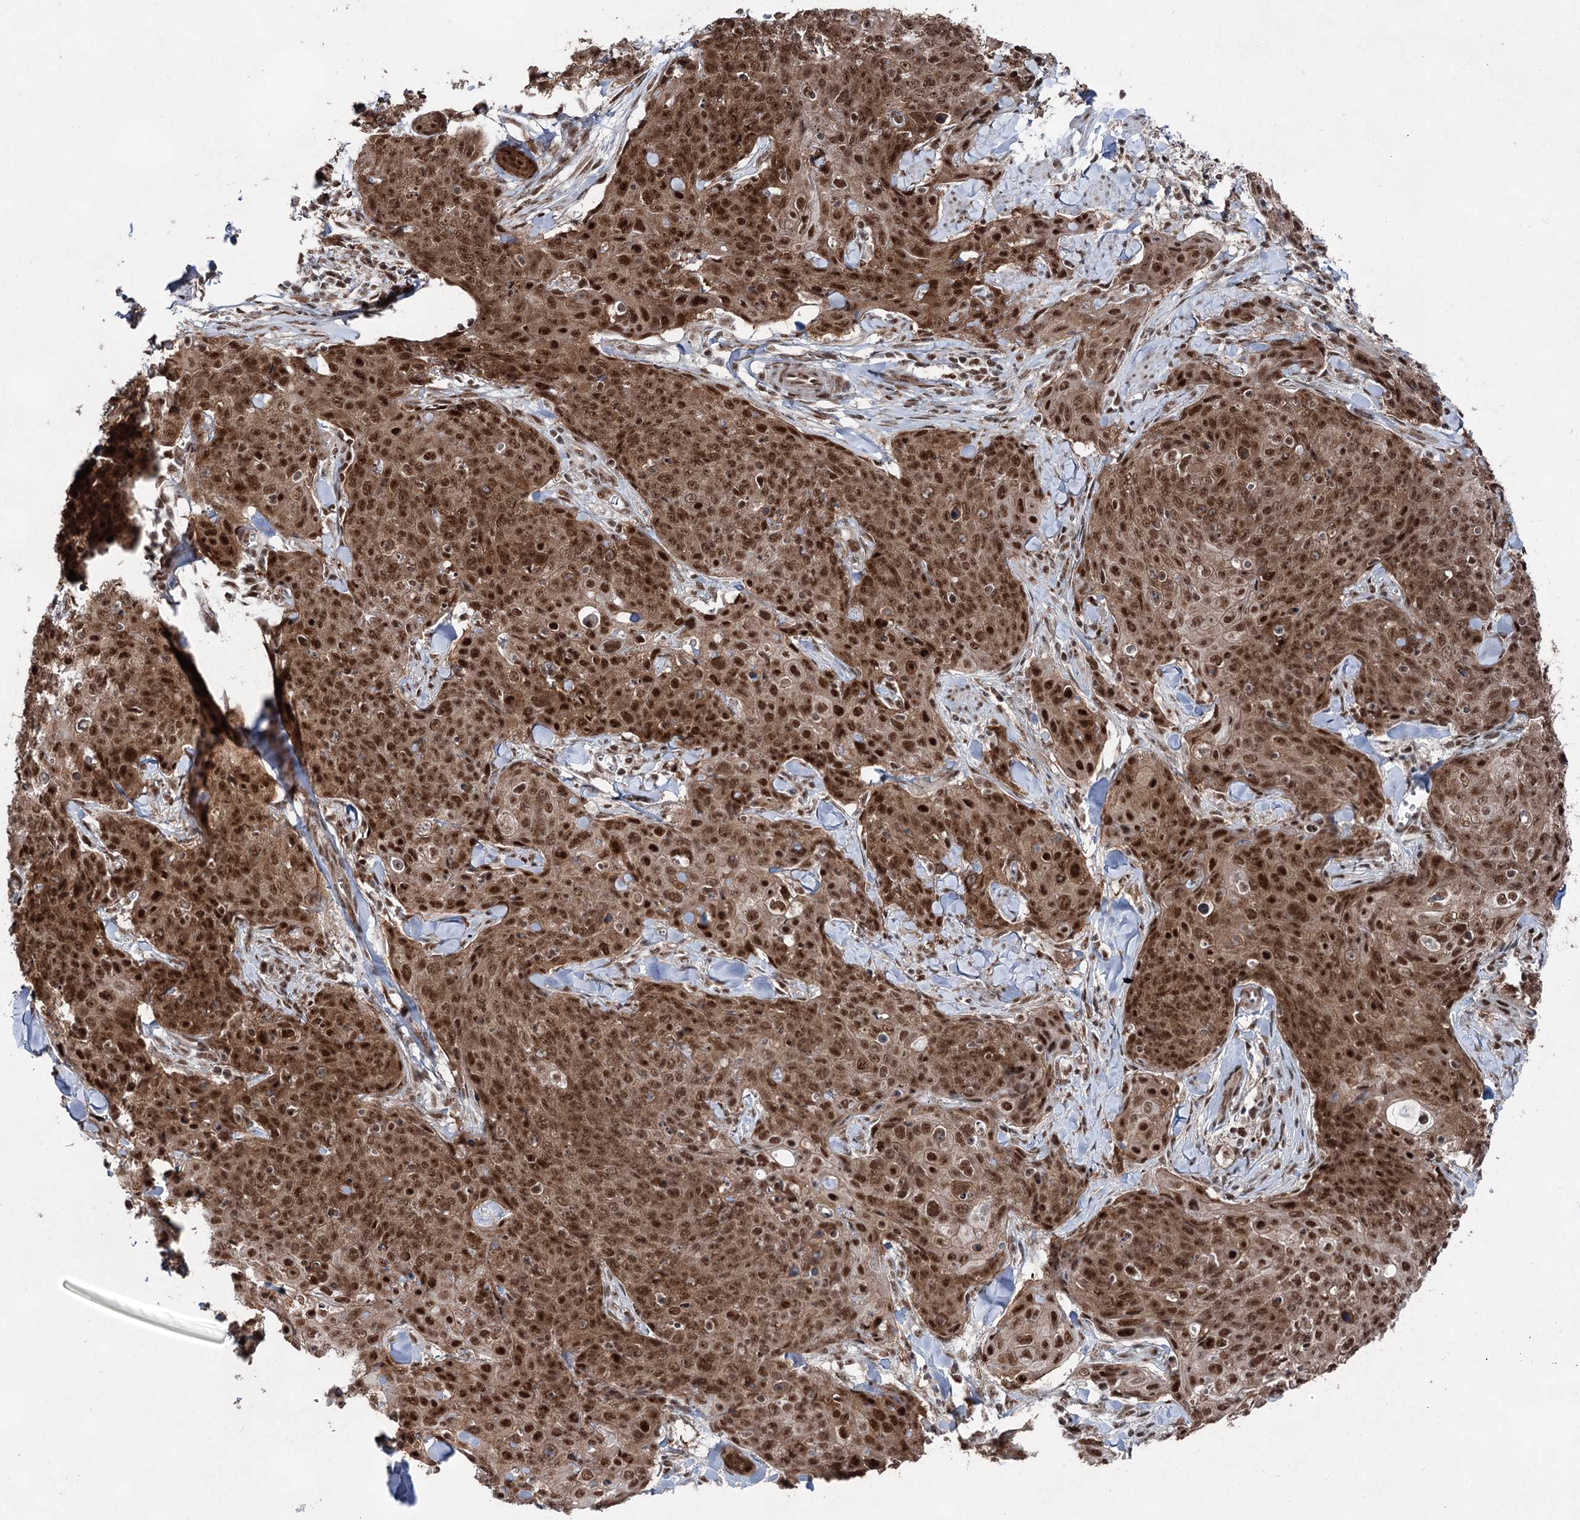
{"staining": {"intensity": "strong", "quantity": ">75%", "location": "cytoplasmic/membranous,nuclear"}, "tissue": "skin cancer", "cell_type": "Tumor cells", "image_type": "cancer", "snomed": [{"axis": "morphology", "description": "Squamous cell carcinoma, NOS"}, {"axis": "topography", "description": "Skin"}, {"axis": "topography", "description": "Vulva"}], "caption": "A high-resolution histopathology image shows IHC staining of skin cancer, which shows strong cytoplasmic/membranous and nuclear expression in about >75% of tumor cells. The staining was performed using DAB to visualize the protein expression in brown, while the nuclei were stained in blue with hematoxylin (Magnification: 20x).", "gene": "ZCCHC8", "patient": {"sex": "female", "age": 85}}